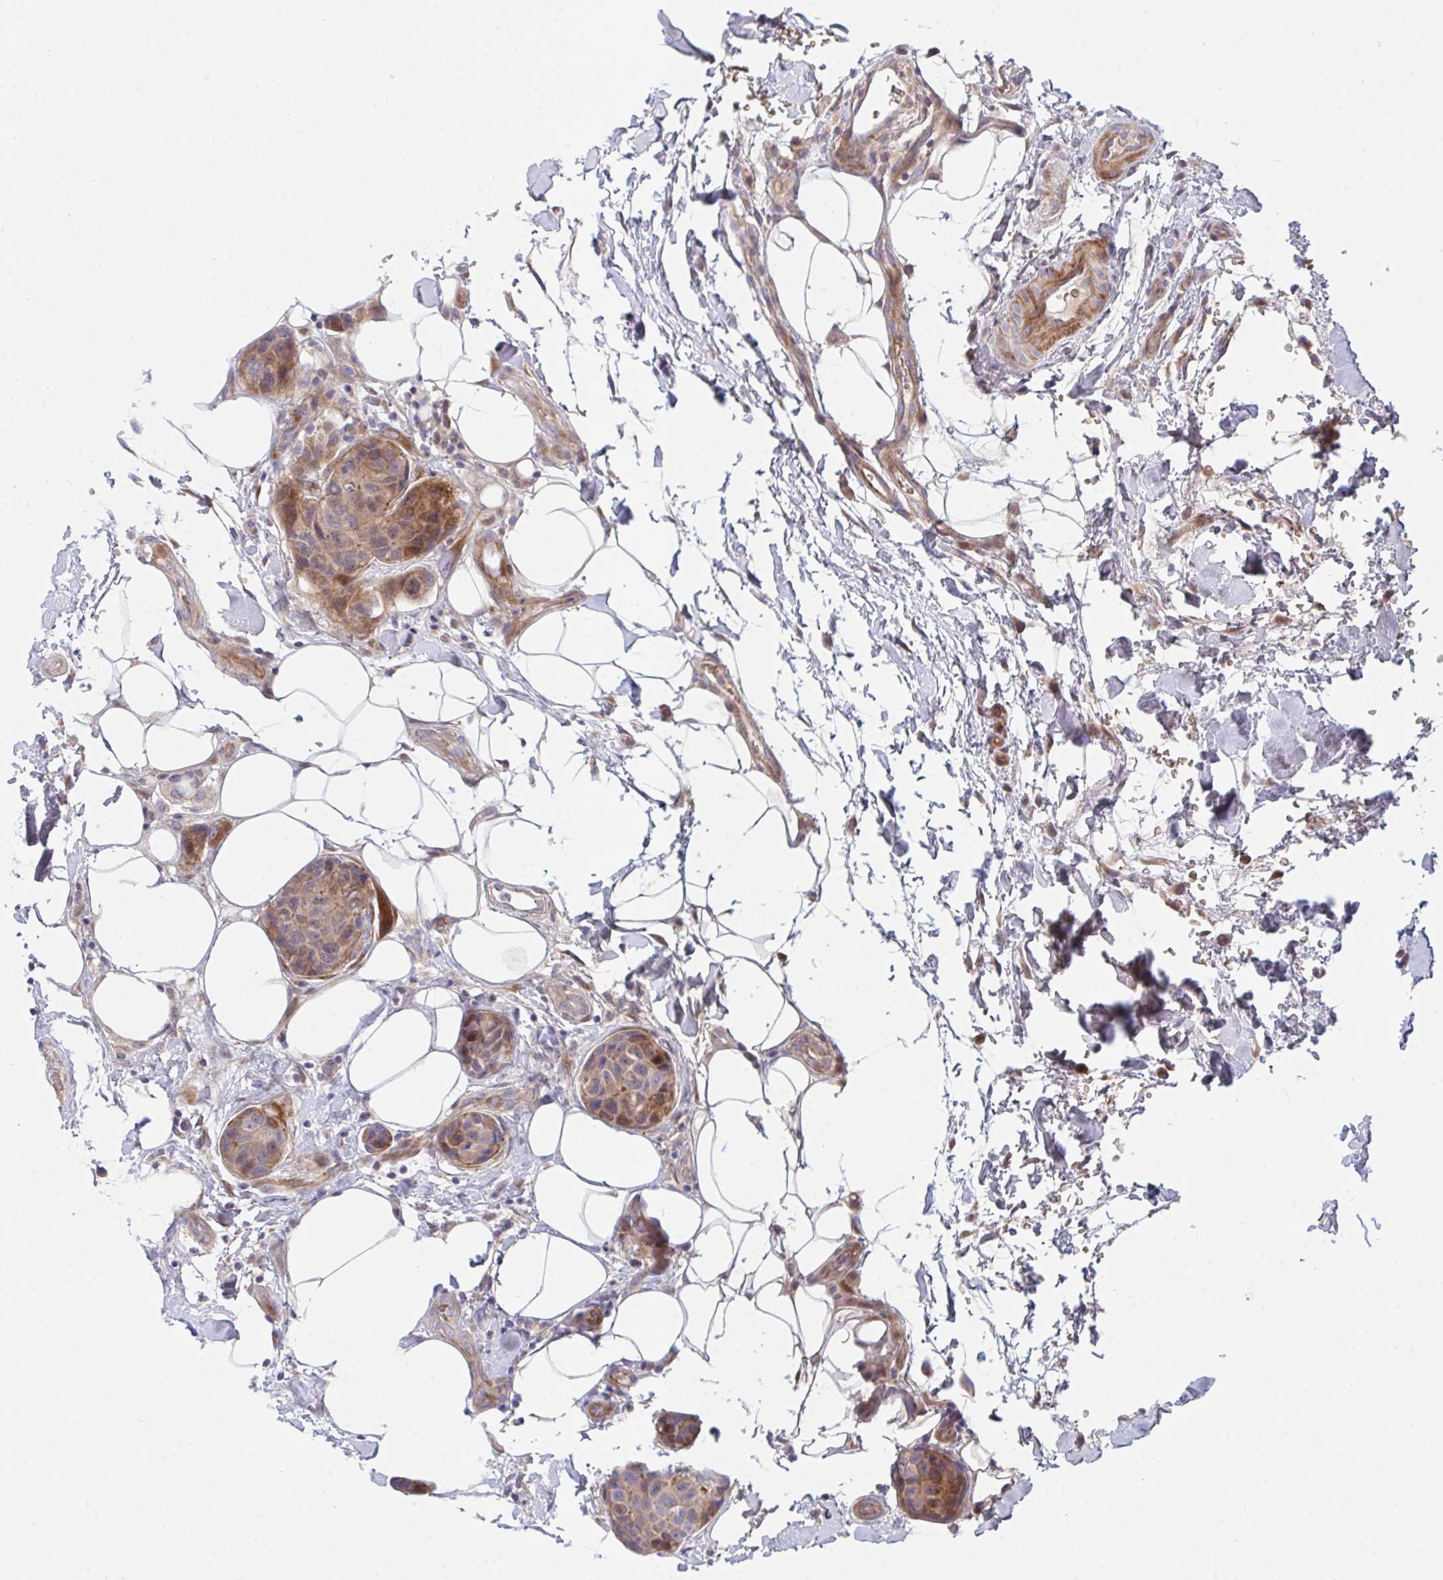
{"staining": {"intensity": "moderate", "quantity": ">75%", "location": "cytoplasmic/membranous"}, "tissue": "breast cancer", "cell_type": "Tumor cells", "image_type": "cancer", "snomed": [{"axis": "morphology", "description": "Duct carcinoma"}, {"axis": "topography", "description": "Breast"}, {"axis": "topography", "description": "Lymph node"}], "caption": "An immunohistochemistry (IHC) micrograph of neoplastic tissue is shown. Protein staining in brown labels moderate cytoplasmic/membranous positivity in breast cancer (intraductal carcinoma) within tumor cells. The protein of interest is shown in brown color, while the nuclei are stained blue.", "gene": "TNFSF4", "patient": {"sex": "female", "age": 80}}